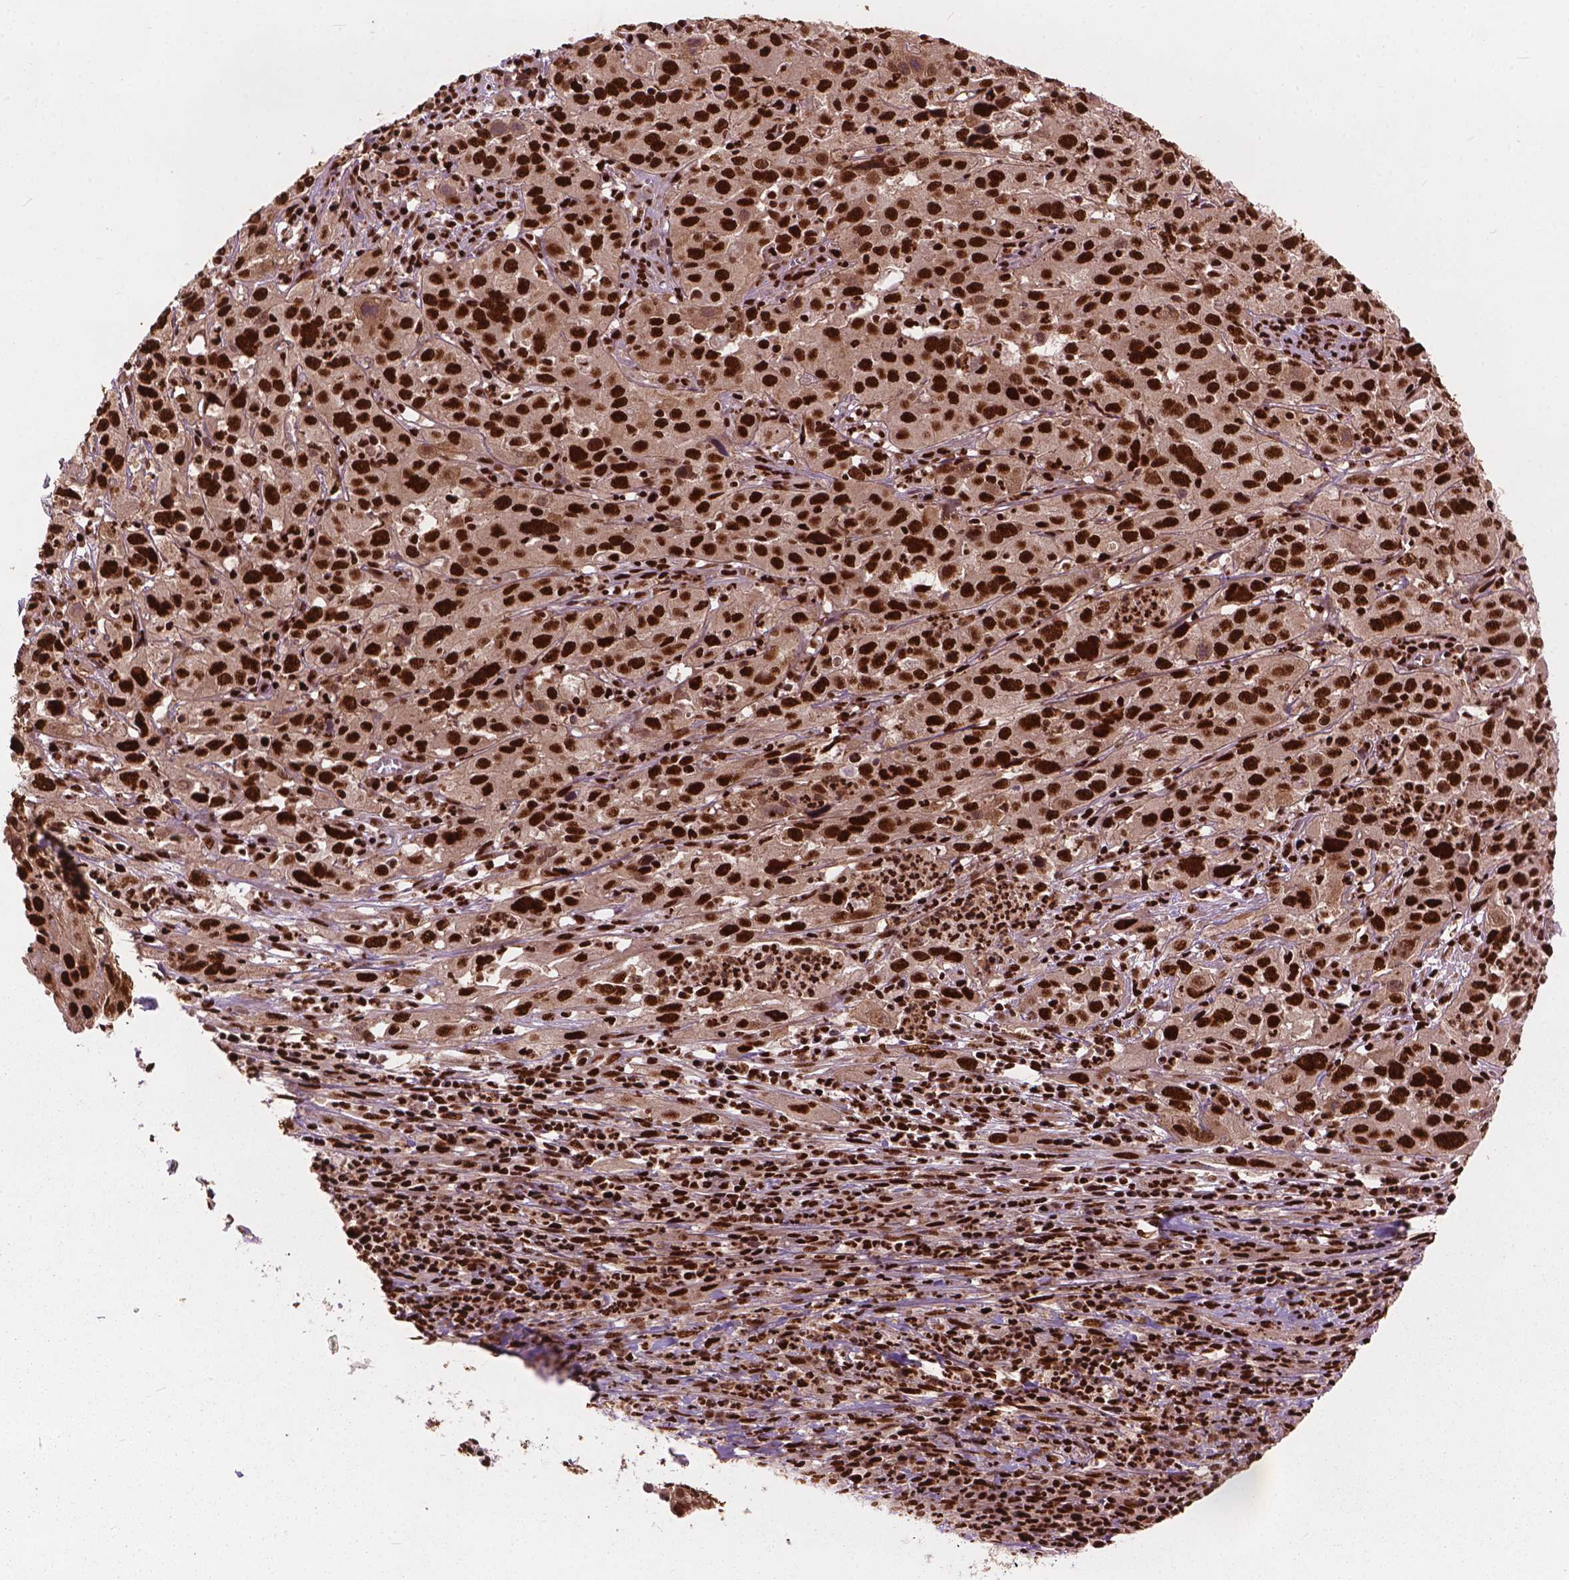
{"staining": {"intensity": "moderate", "quantity": ">75%", "location": "nuclear"}, "tissue": "cervical cancer", "cell_type": "Tumor cells", "image_type": "cancer", "snomed": [{"axis": "morphology", "description": "Squamous cell carcinoma, NOS"}, {"axis": "topography", "description": "Cervix"}], "caption": "Moderate nuclear protein staining is present in approximately >75% of tumor cells in cervical cancer (squamous cell carcinoma).", "gene": "ANP32B", "patient": {"sex": "female", "age": 32}}